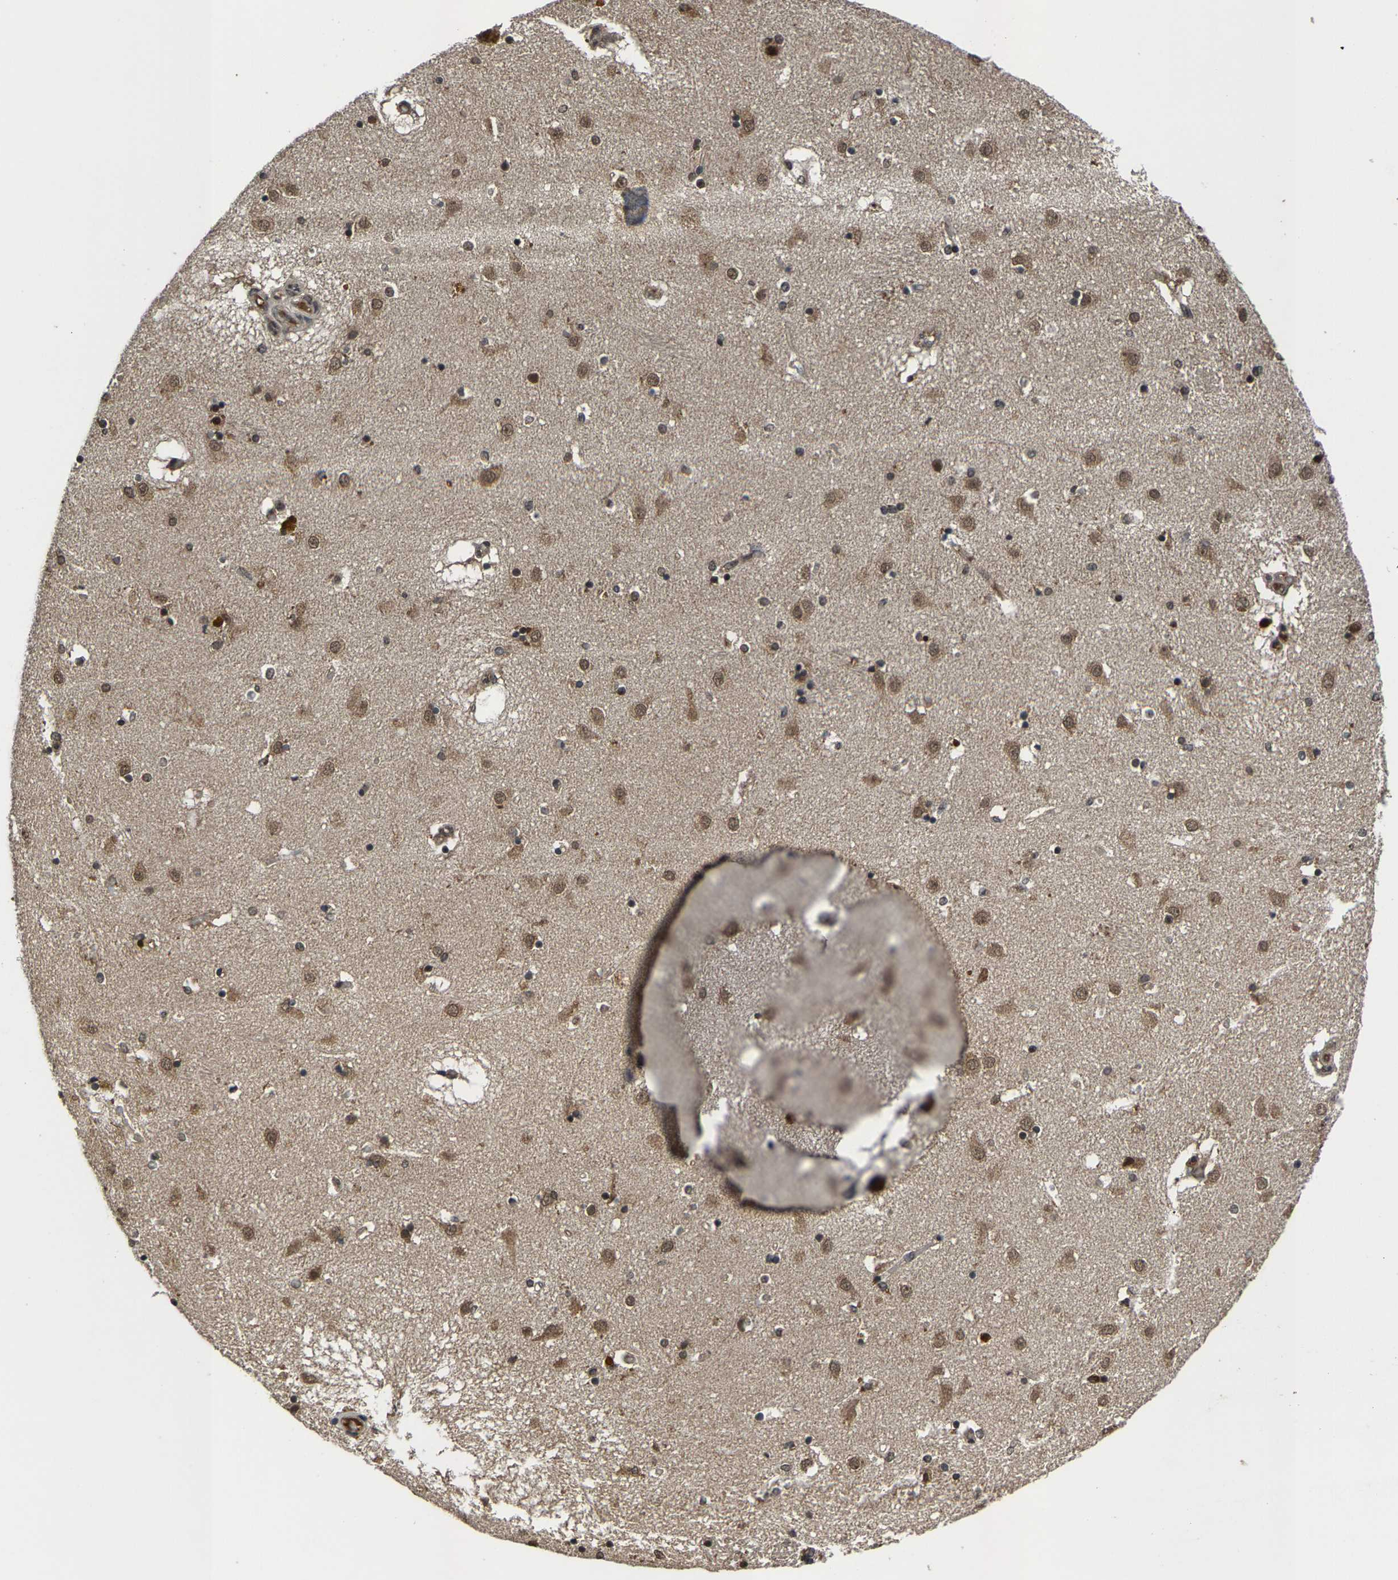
{"staining": {"intensity": "moderate", "quantity": "<25%", "location": "cytoplasmic/membranous,nuclear"}, "tissue": "caudate", "cell_type": "Glial cells", "image_type": "normal", "snomed": [{"axis": "morphology", "description": "Normal tissue, NOS"}, {"axis": "topography", "description": "Lateral ventricle wall"}], "caption": "Brown immunohistochemical staining in normal caudate shows moderate cytoplasmic/membranous,nuclear staining in approximately <25% of glial cells. The protein is shown in brown color, while the nuclei are stained blue.", "gene": "HUWE1", "patient": {"sex": "male", "age": 70}}